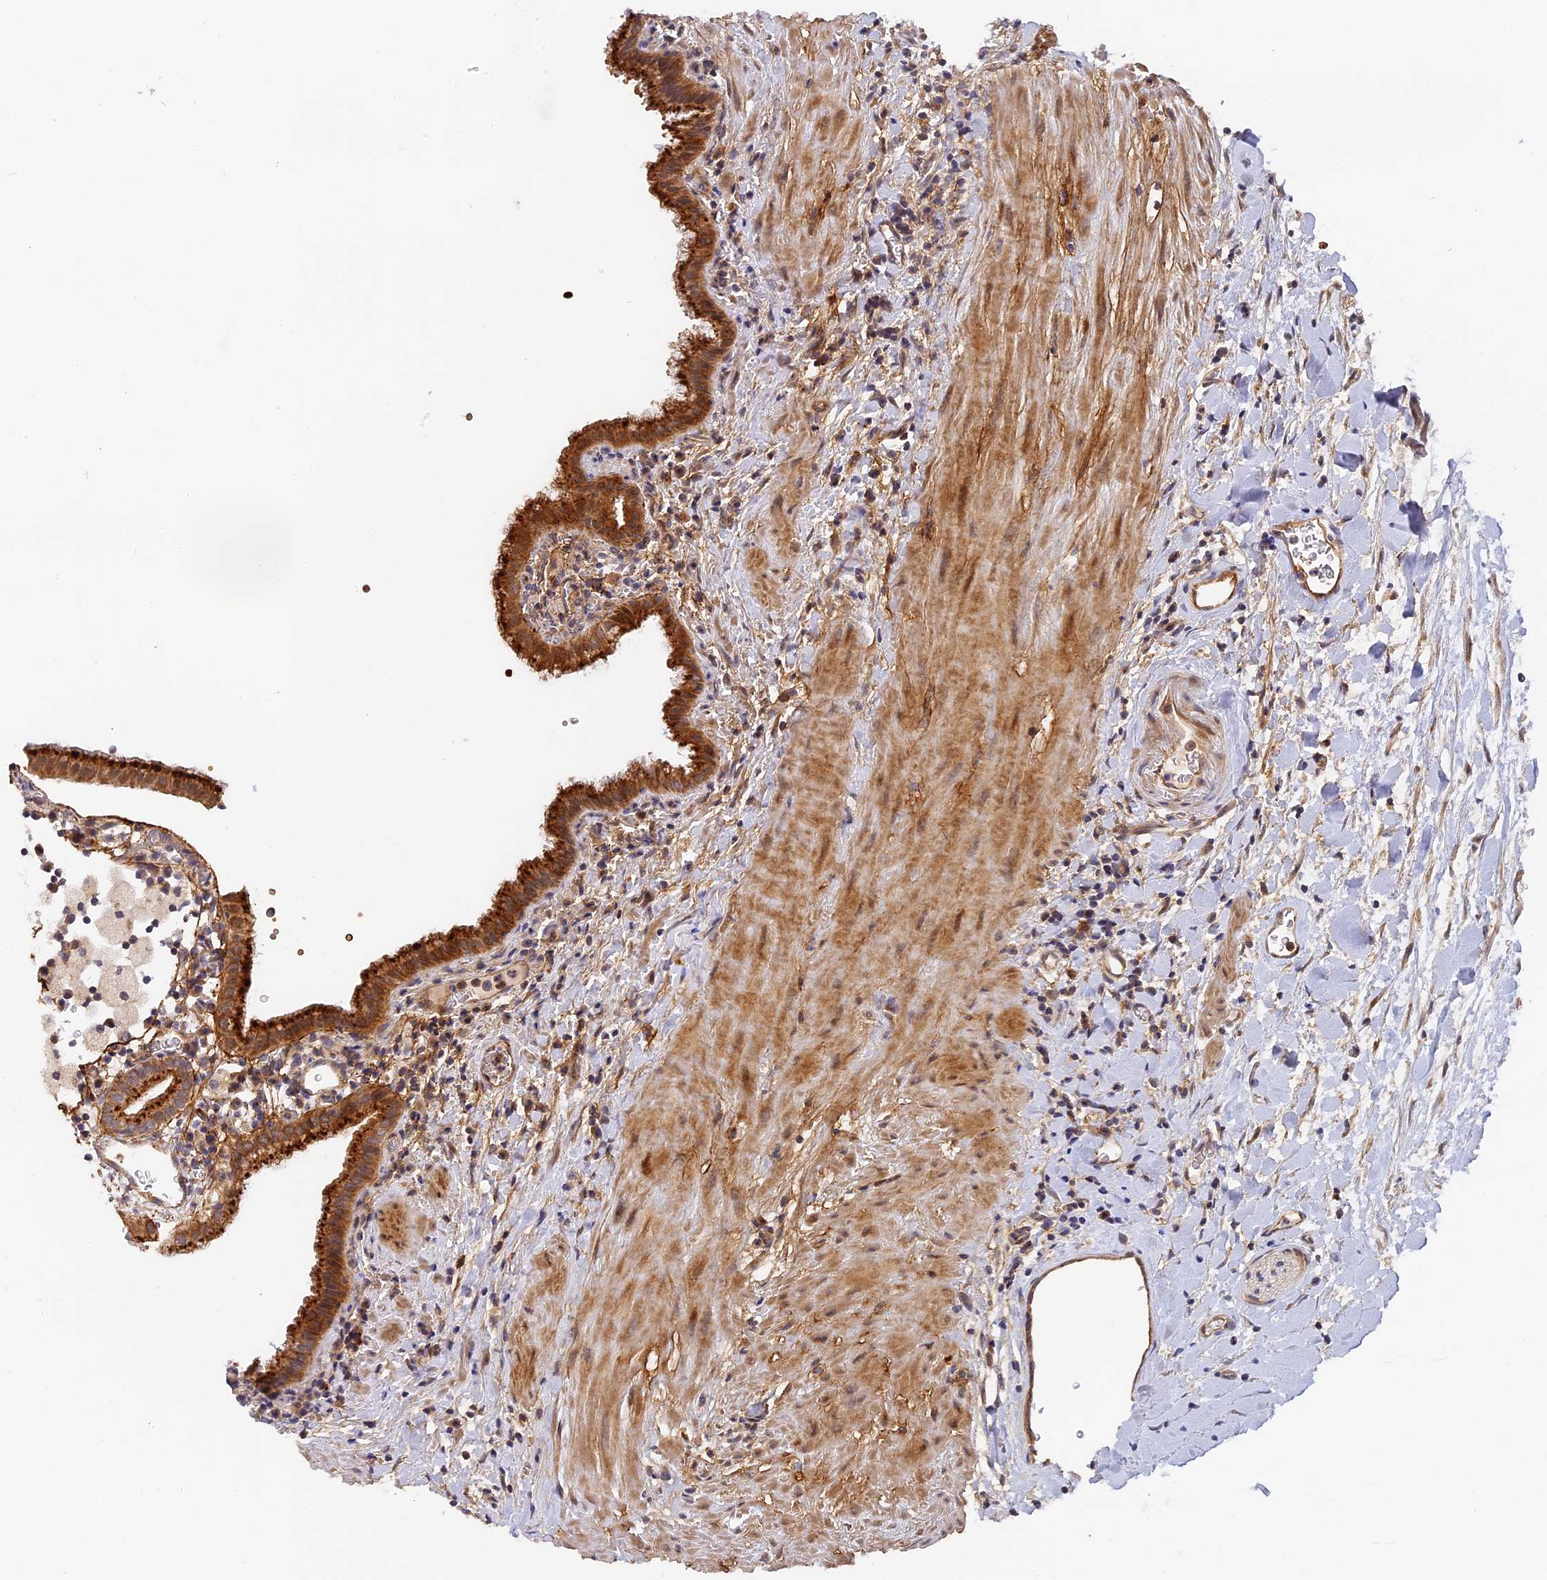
{"staining": {"intensity": "strong", "quantity": ">75%", "location": "cytoplasmic/membranous"}, "tissue": "gallbladder", "cell_type": "Glandular cells", "image_type": "normal", "snomed": [{"axis": "morphology", "description": "Normal tissue, NOS"}, {"axis": "topography", "description": "Gallbladder"}], "caption": "This is a photomicrograph of IHC staining of unremarkable gallbladder, which shows strong expression in the cytoplasmic/membranous of glandular cells.", "gene": "MISP3", "patient": {"sex": "male", "age": 78}}